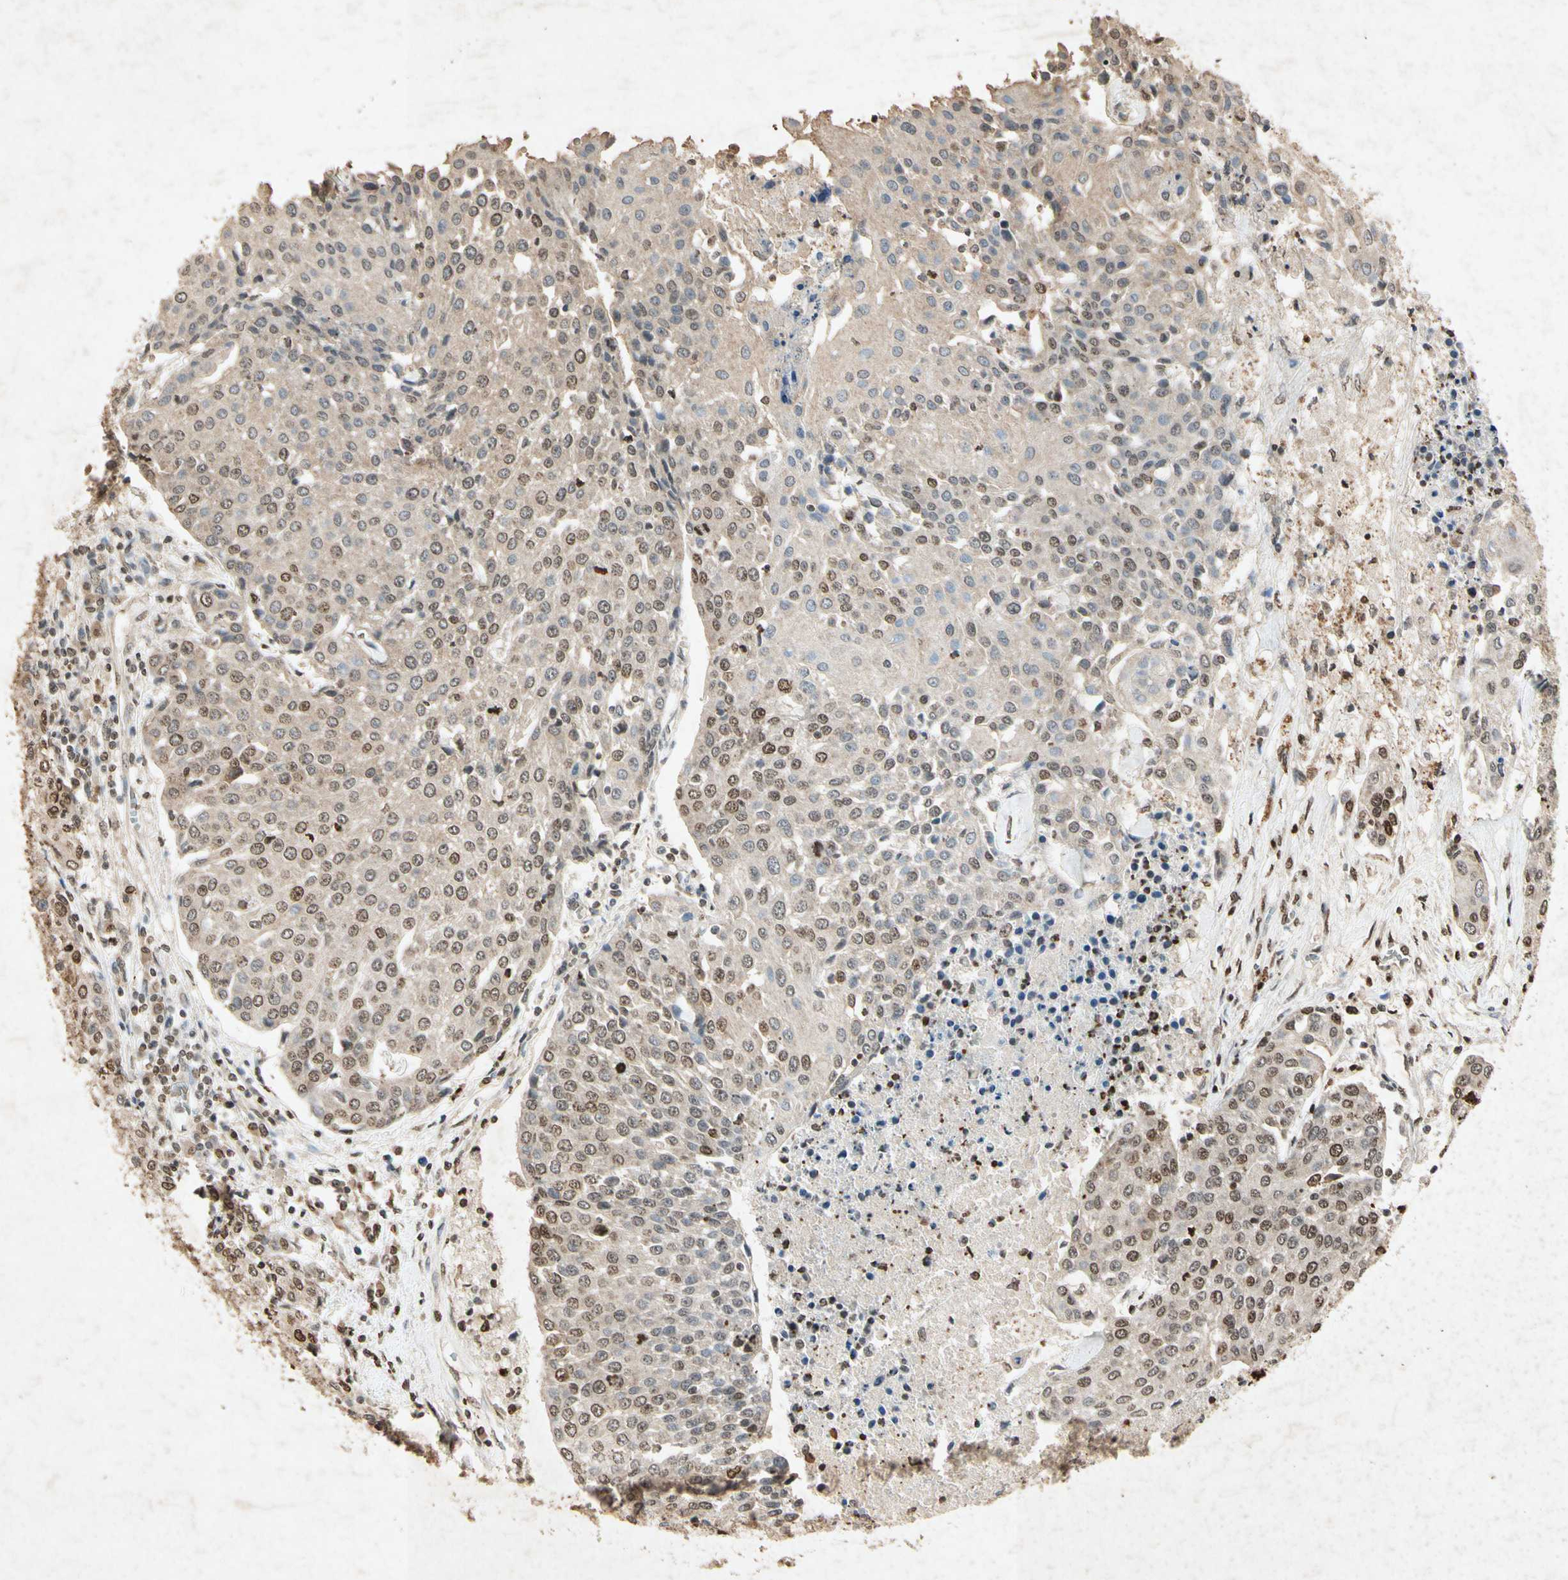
{"staining": {"intensity": "weak", "quantity": "25%-75%", "location": "cytoplasmic/membranous,nuclear"}, "tissue": "urothelial cancer", "cell_type": "Tumor cells", "image_type": "cancer", "snomed": [{"axis": "morphology", "description": "Urothelial carcinoma, High grade"}, {"axis": "topography", "description": "Urinary bladder"}], "caption": "This image displays IHC staining of urothelial cancer, with low weak cytoplasmic/membranous and nuclear expression in about 25%-75% of tumor cells.", "gene": "MSRB1", "patient": {"sex": "female", "age": 85}}